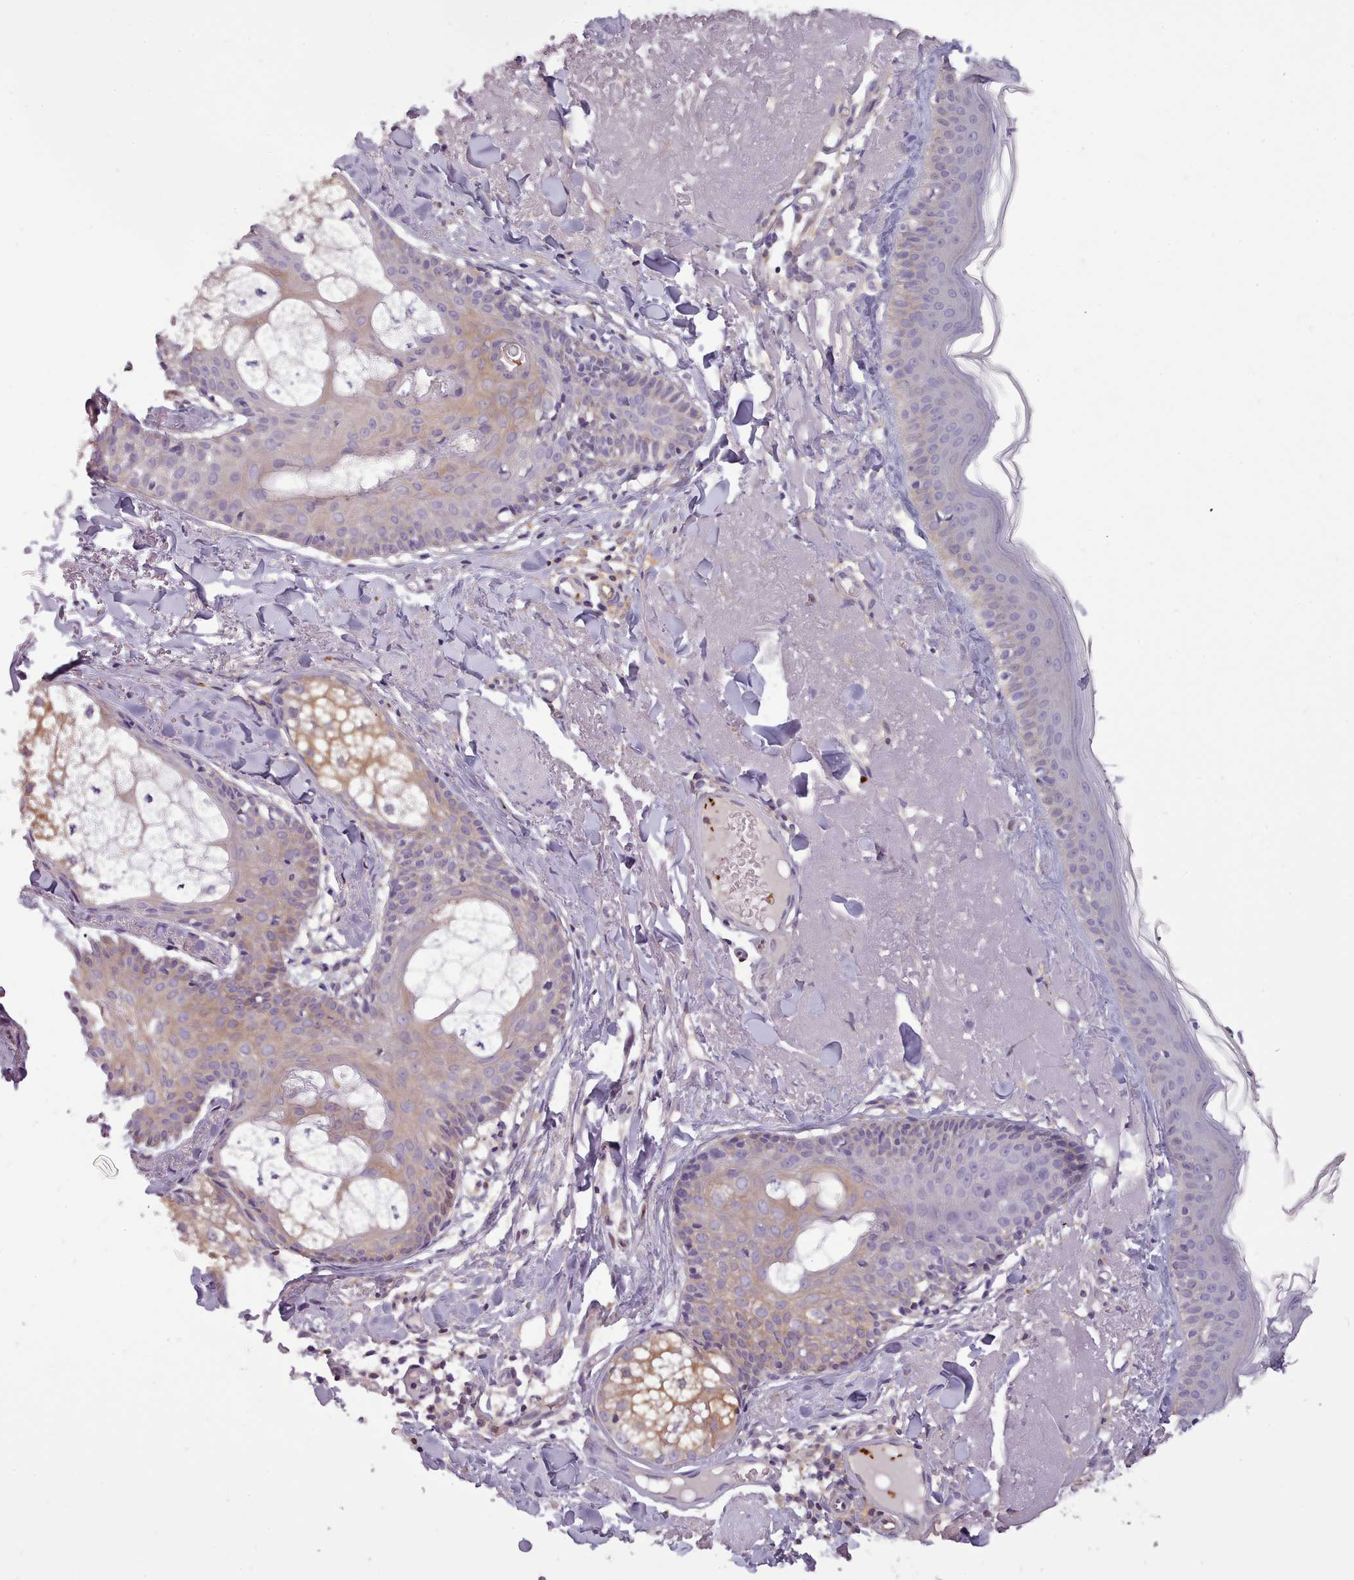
{"staining": {"intensity": "negative", "quantity": "none", "location": "none"}, "tissue": "skin", "cell_type": "Fibroblasts", "image_type": "normal", "snomed": [{"axis": "morphology", "description": "Normal tissue, NOS"}, {"axis": "morphology", "description": "Malignant melanoma, NOS"}, {"axis": "topography", "description": "Skin"}], "caption": "This is a histopathology image of immunohistochemistry (IHC) staining of benign skin, which shows no expression in fibroblasts.", "gene": "NDST2", "patient": {"sex": "male", "age": 80}}